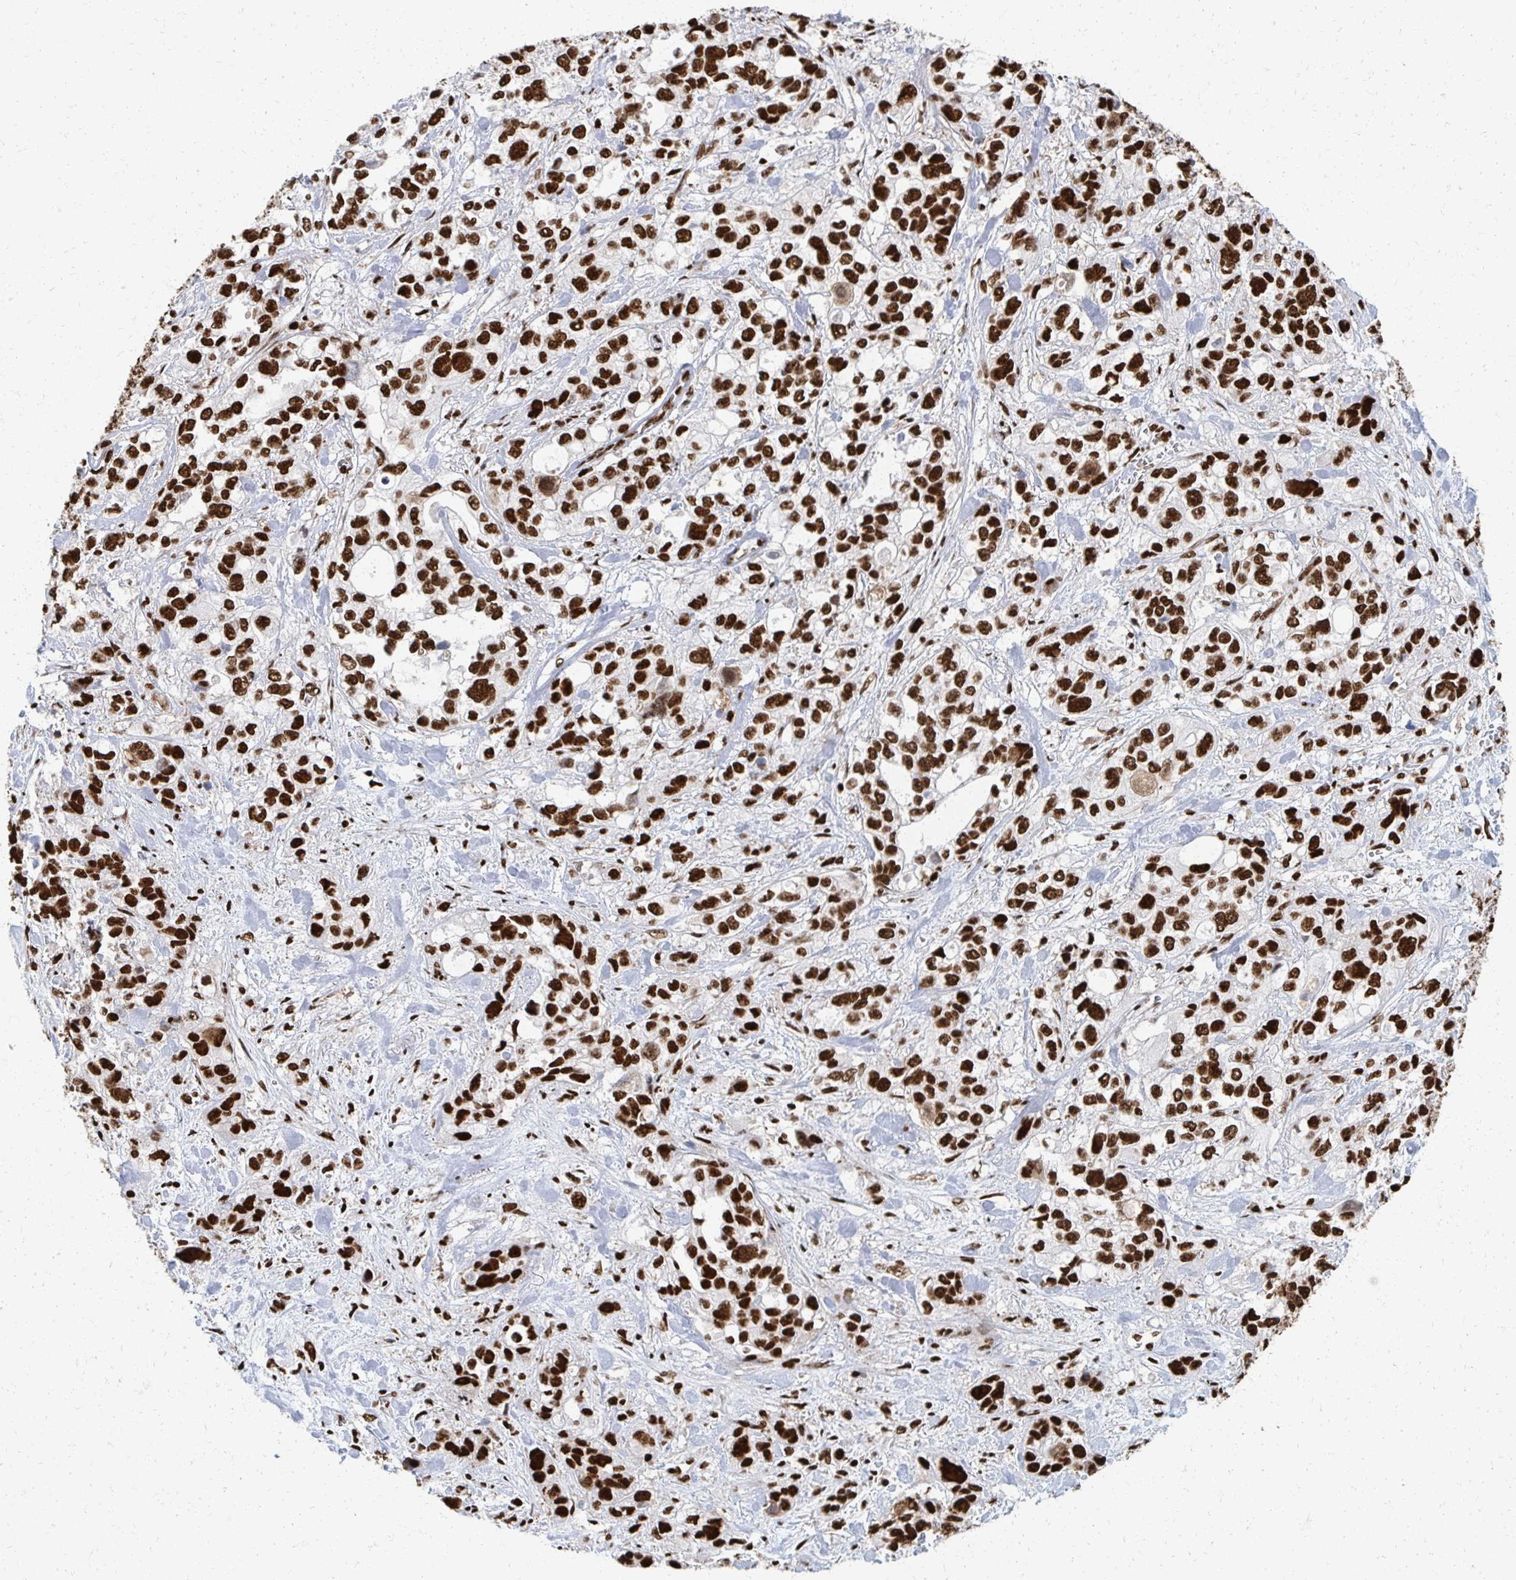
{"staining": {"intensity": "strong", "quantity": ">75%", "location": "nuclear"}, "tissue": "stomach cancer", "cell_type": "Tumor cells", "image_type": "cancer", "snomed": [{"axis": "morphology", "description": "Adenocarcinoma, NOS"}, {"axis": "topography", "description": "Stomach, upper"}], "caption": "Stomach cancer was stained to show a protein in brown. There is high levels of strong nuclear staining in about >75% of tumor cells. (DAB = brown stain, brightfield microscopy at high magnification).", "gene": "RBBP7", "patient": {"sex": "female", "age": 81}}